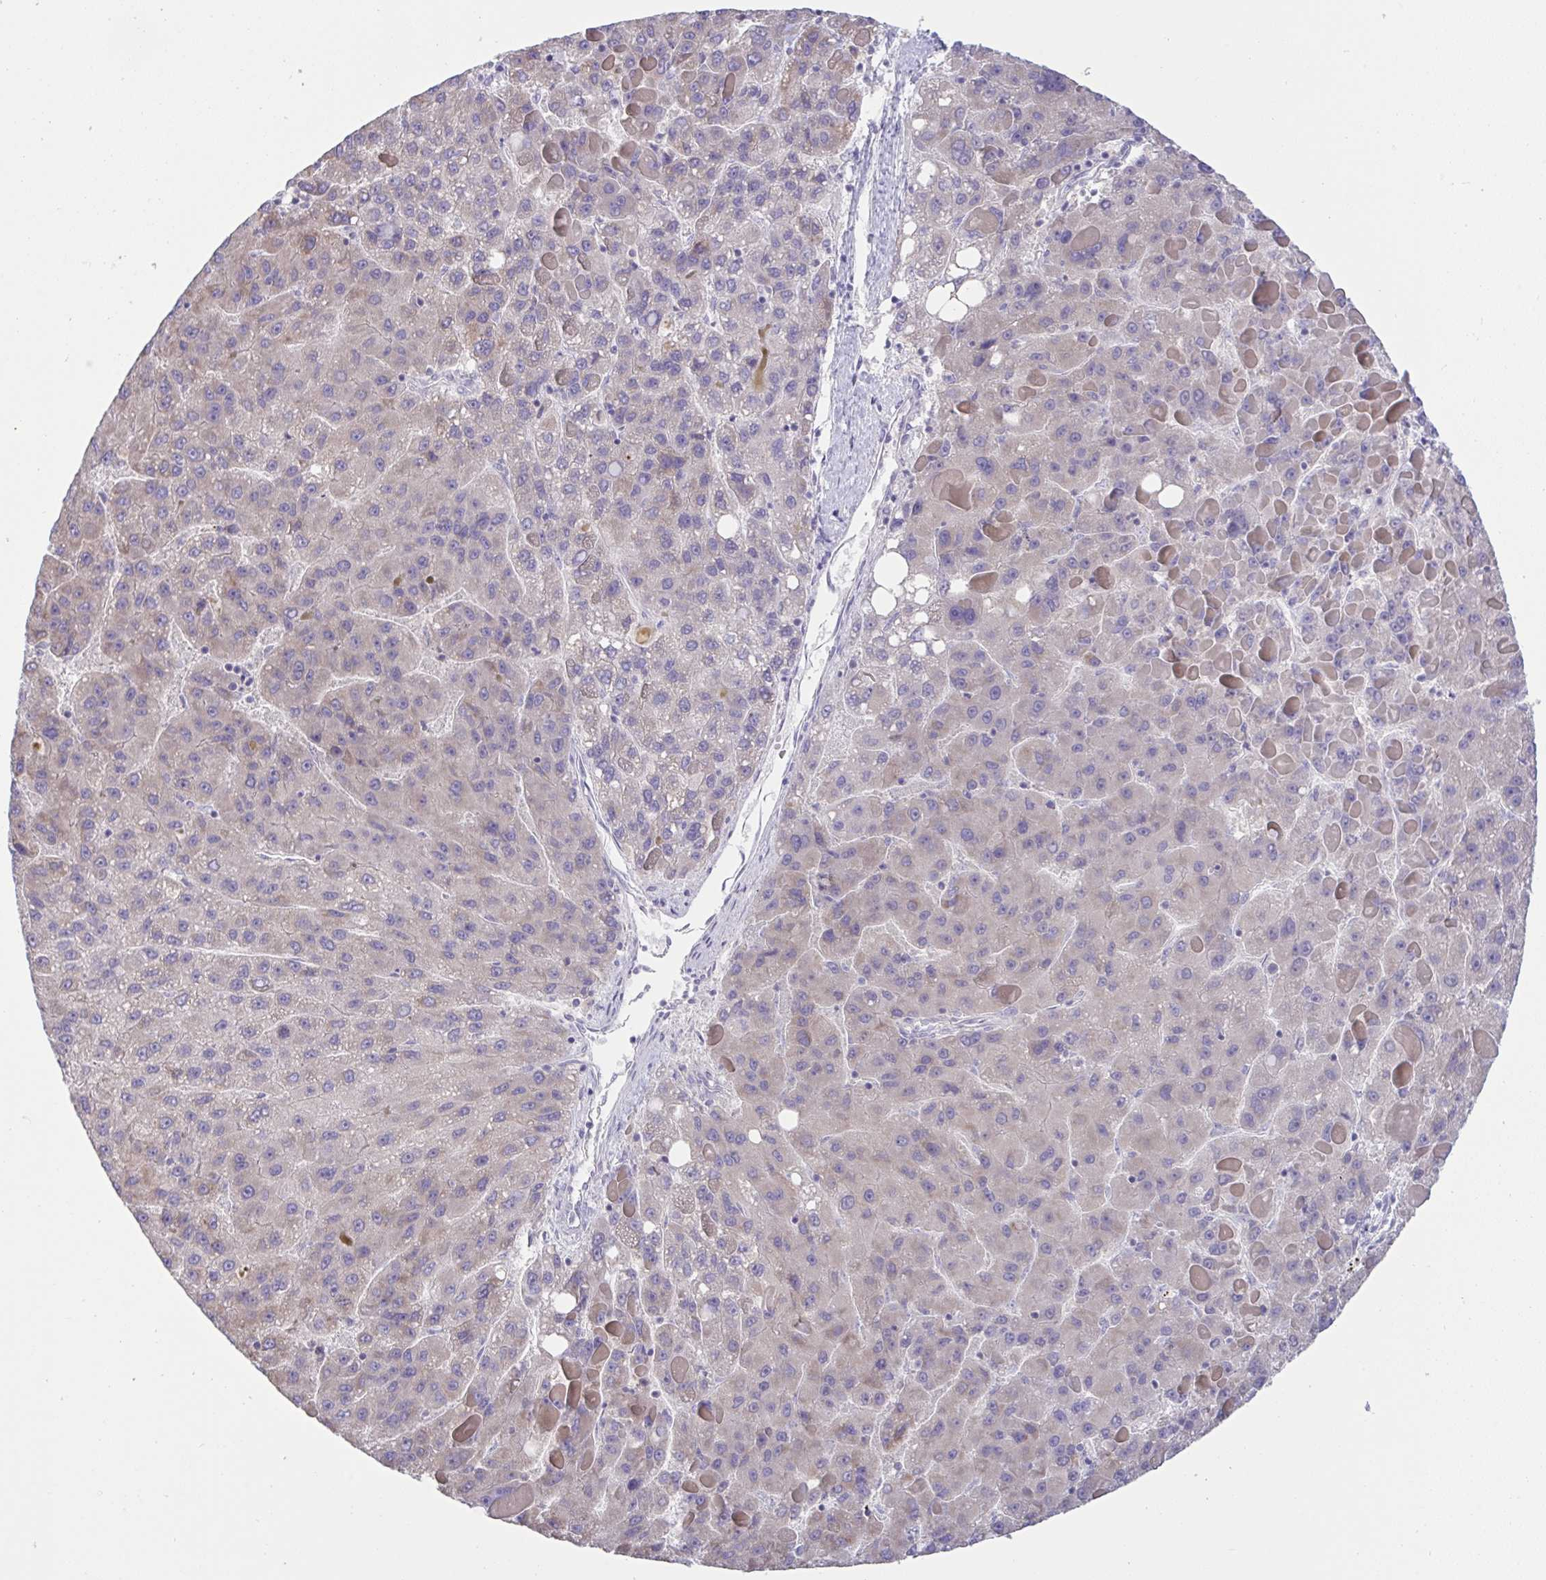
{"staining": {"intensity": "negative", "quantity": "none", "location": "none"}, "tissue": "liver cancer", "cell_type": "Tumor cells", "image_type": "cancer", "snomed": [{"axis": "morphology", "description": "Carcinoma, Hepatocellular, NOS"}, {"axis": "topography", "description": "Liver"}], "caption": "A histopathology image of hepatocellular carcinoma (liver) stained for a protein exhibits no brown staining in tumor cells. Nuclei are stained in blue.", "gene": "TMEM41A", "patient": {"sex": "female", "age": 82}}